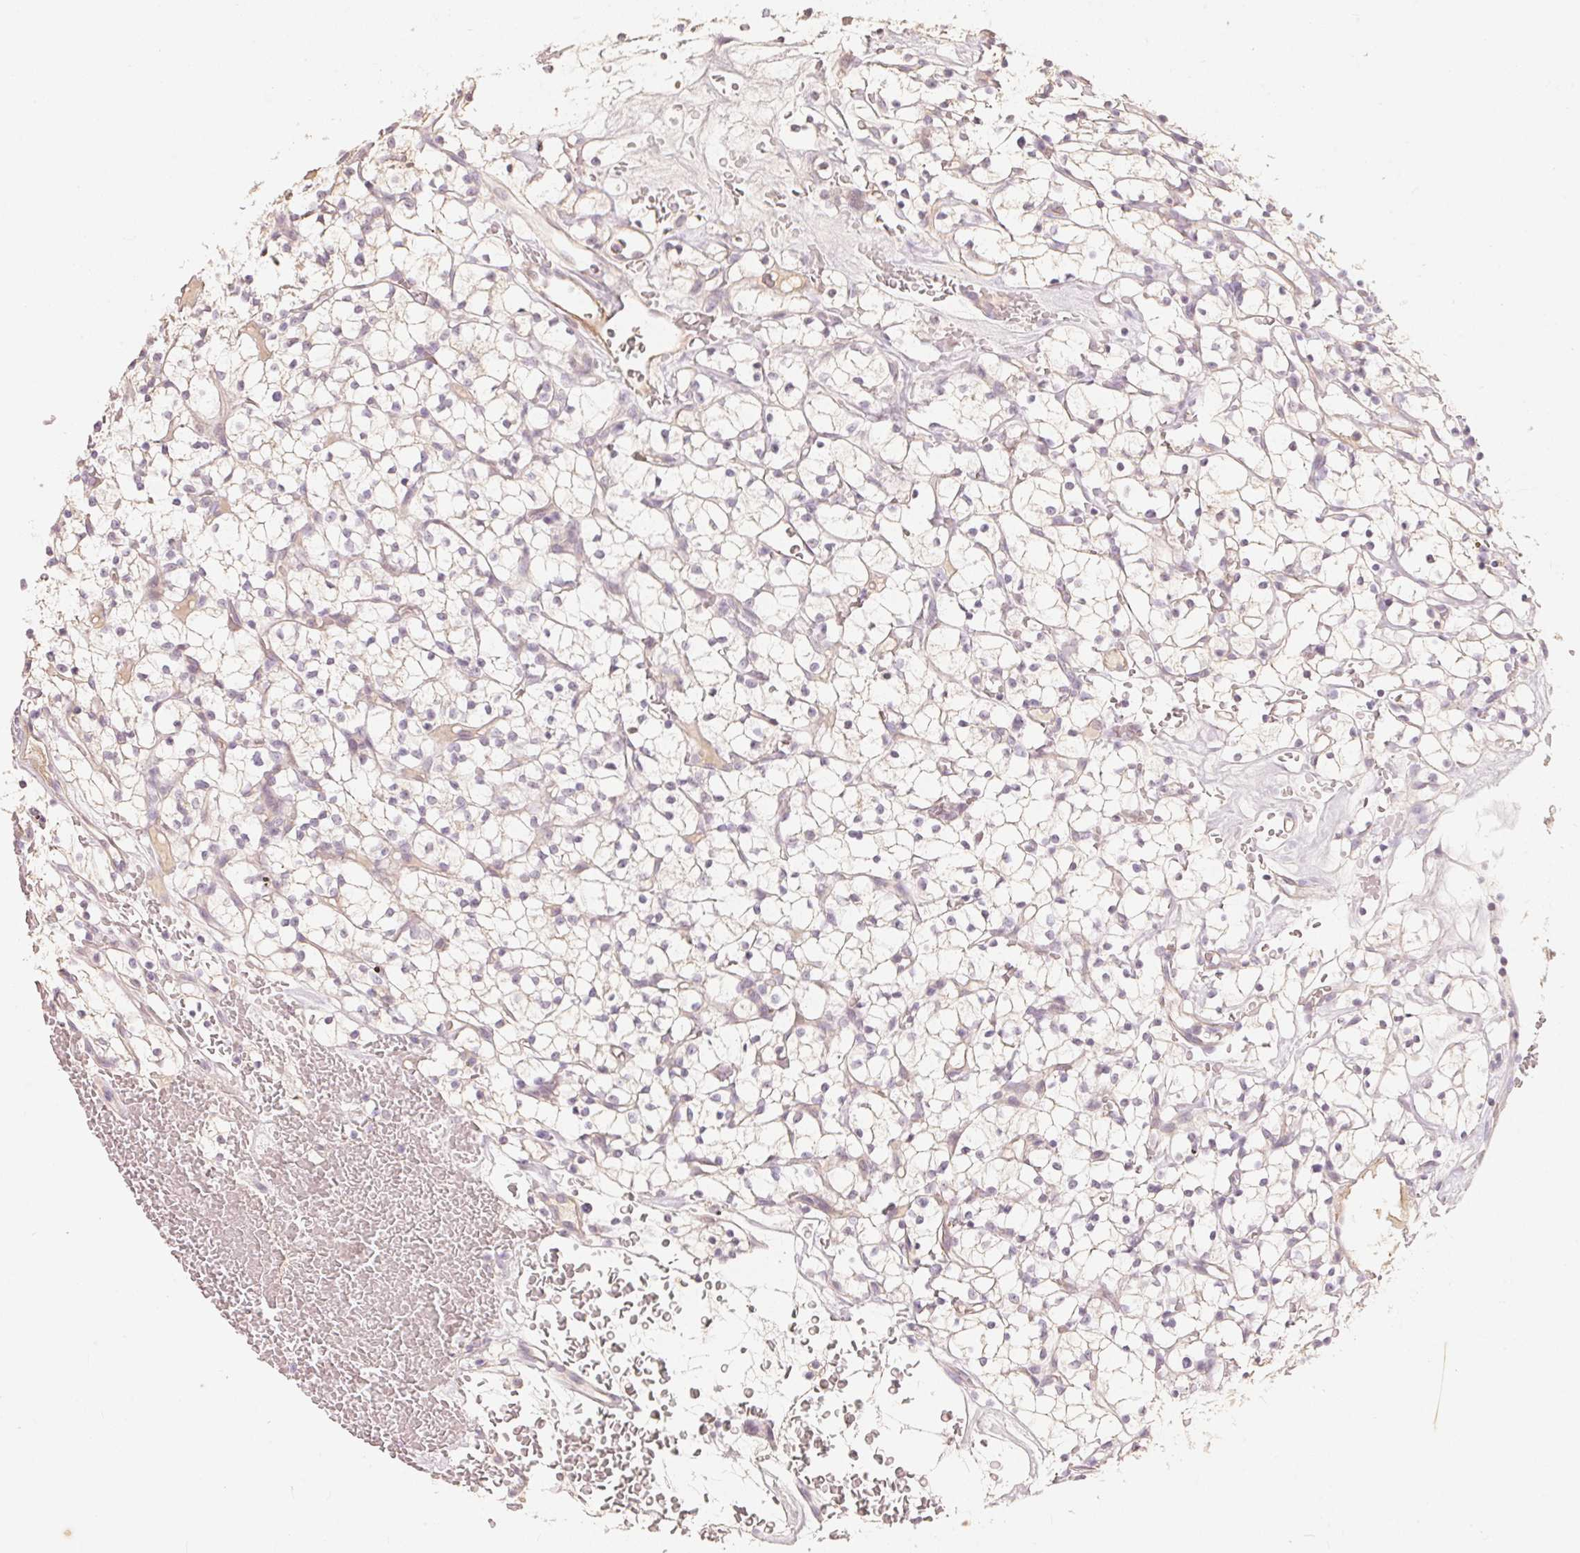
{"staining": {"intensity": "negative", "quantity": "none", "location": "none"}, "tissue": "renal cancer", "cell_type": "Tumor cells", "image_type": "cancer", "snomed": [{"axis": "morphology", "description": "Adenocarcinoma, NOS"}, {"axis": "topography", "description": "Kidney"}], "caption": "Histopathology image shows no significant protein expression in tumor cells of renal adenocarcinoma.", "gene": "TP53AIP1", "patient": {"sex": "female", "age": 64}}